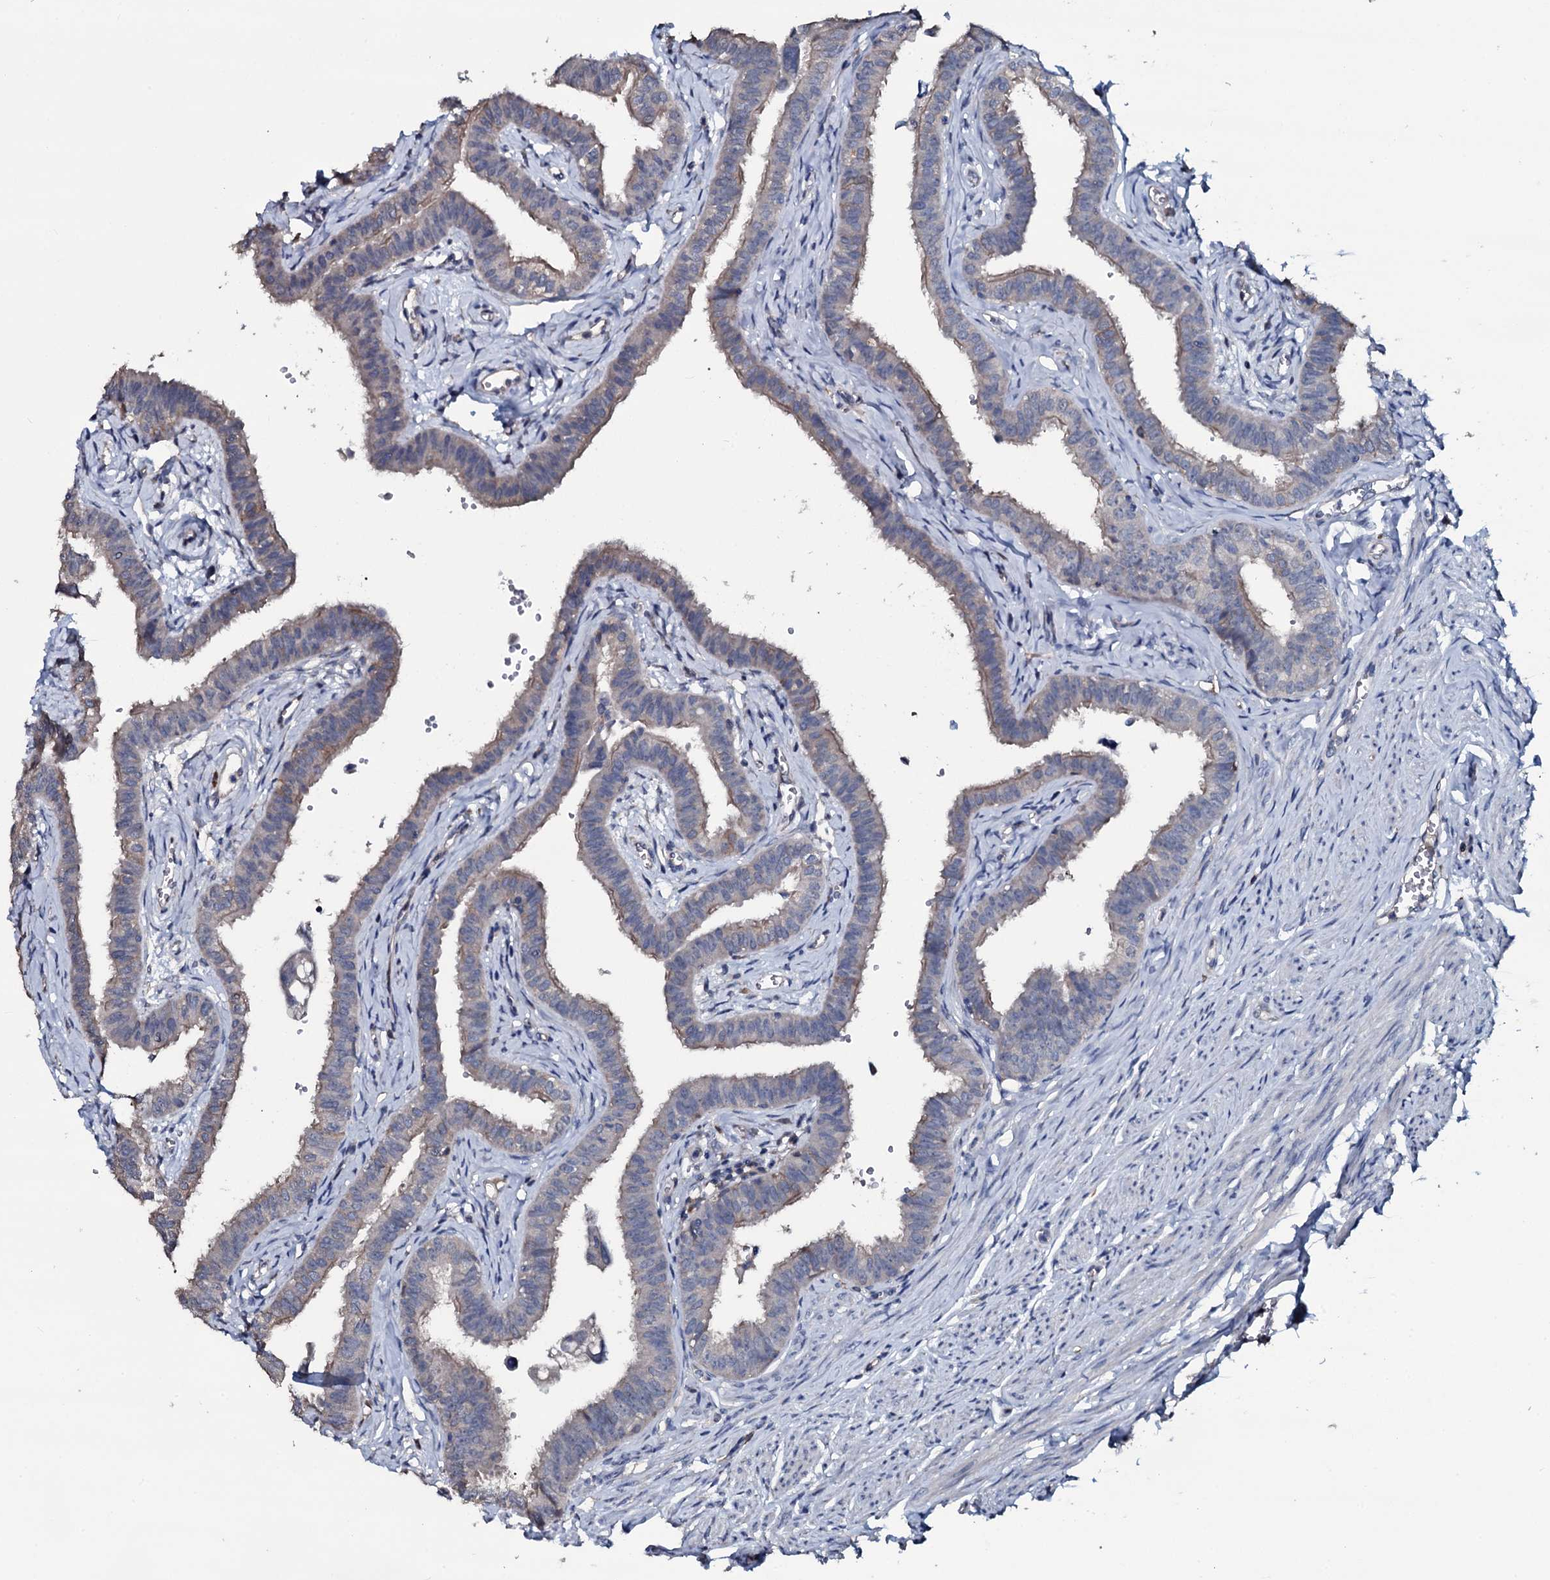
{"staining": {"intensity": "weak", "quantity": "<25%", "location": "cytoplasmic/membranous"}, "tissue": "fallopian tube", "cell_type": "Glandular cells", "image_type": "normal", "snomed": [{"axis": "morphology", "description": "Normal tissue, NOS"}, {"axis": "morphology", "description": "Carcinoma, NOS"}, {"axis": "topography", "description": "Fallopian tube"}, {"axis": "topography", "description": "Ovary"}], "caption": "The image displays no significant expression in glandular cells of fallopian tube. (DAB IHC with hematoxylin counter stain).", "gene": "IL12B", "patient": {"sex": "female", "age": 59}}